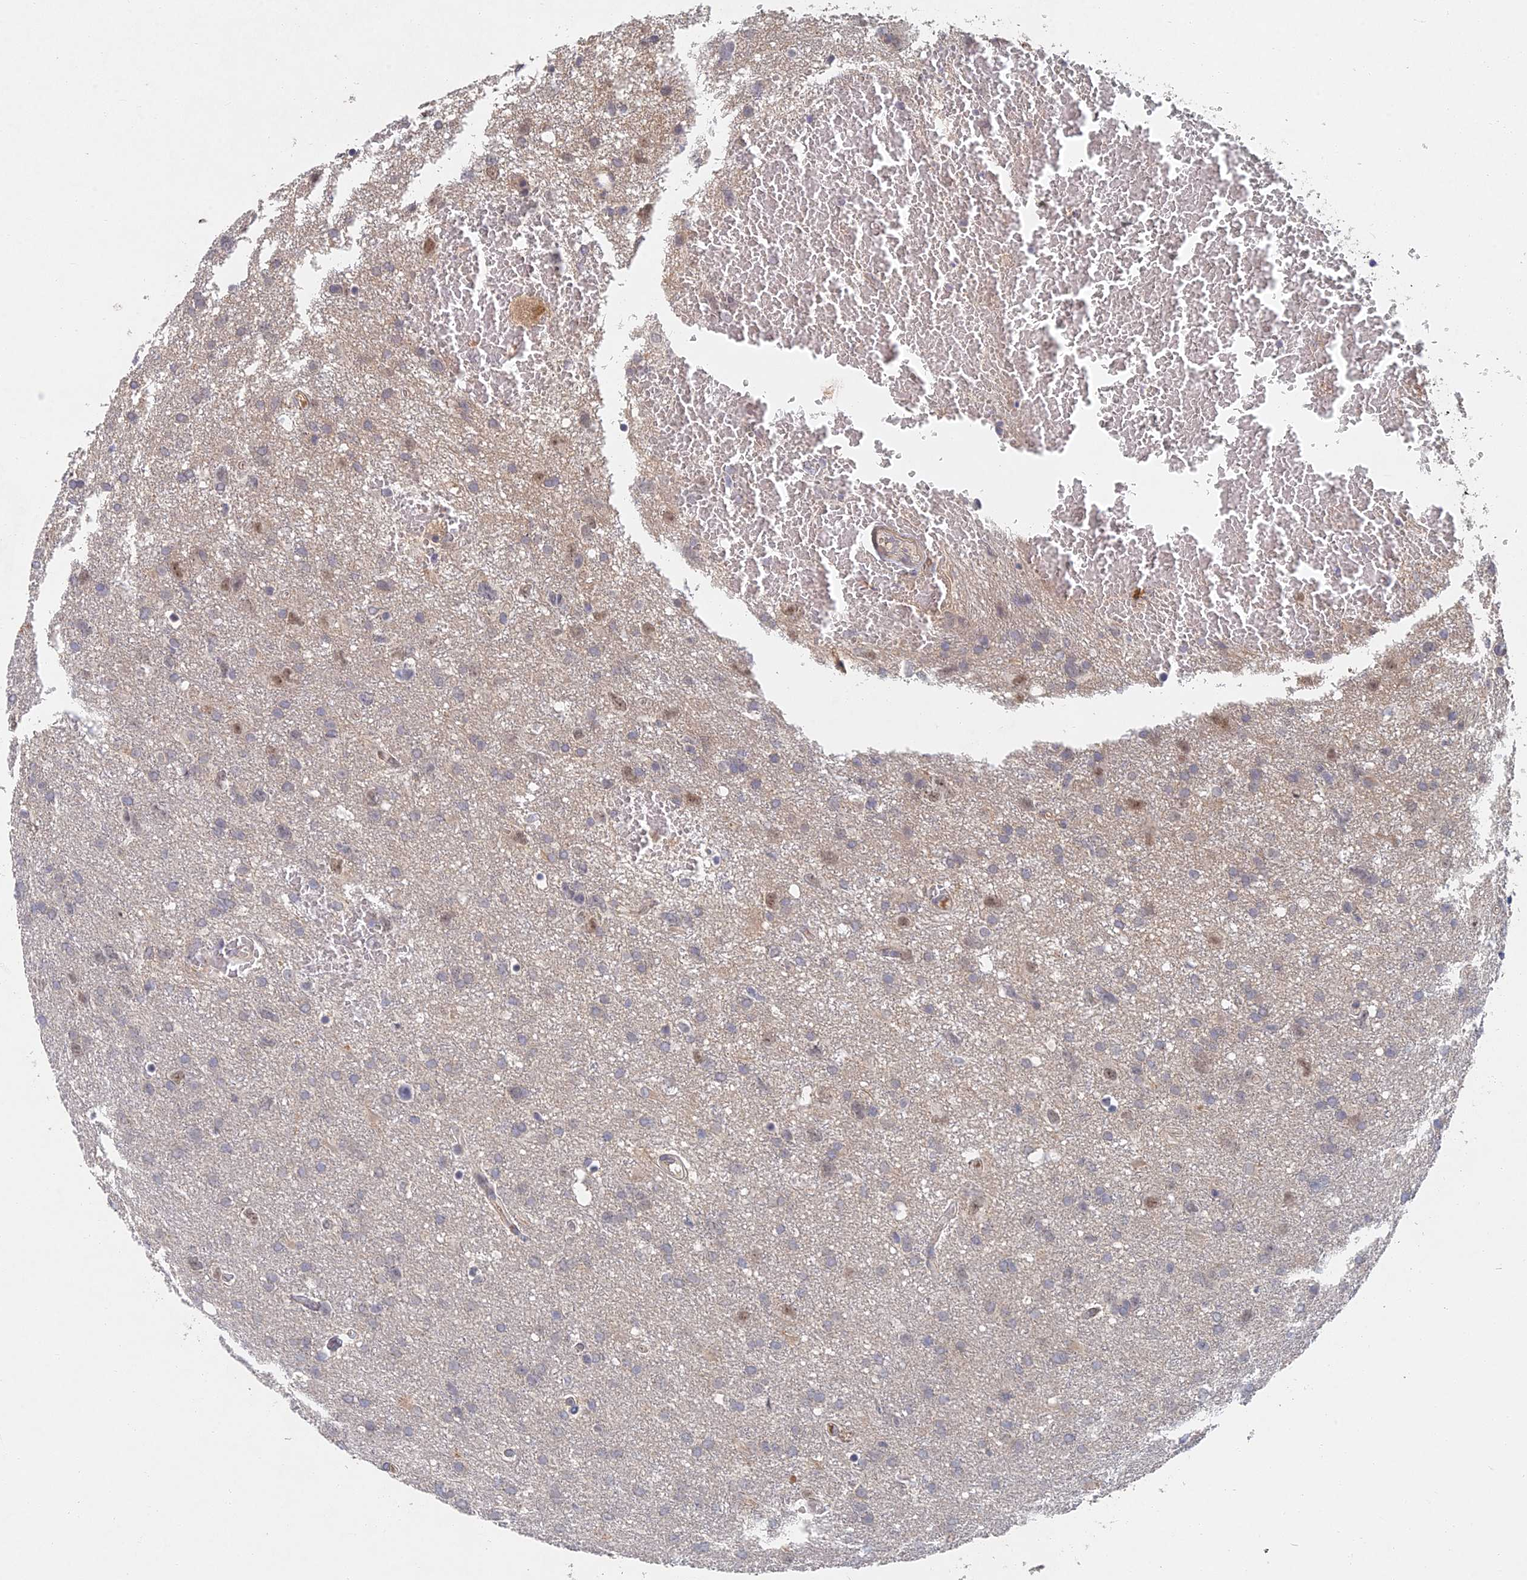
{"staining": {"intensity": "weak", "quantity": "<25%", "location": "nuclear"}, "tissue": "glioma", "cell_type": "Tumor cells", "image_type": "cancer", "snomed": [{"axis": "morphology", "description": "Glioma, malignant, High grade"}, {"axis": "topography", "description": "Brain"}], "caption": "Tumor cells show no significant staining in malignant high-grade glioma.", "gene": "GNA15", "patient": {"sex": "male", "age": 61}}